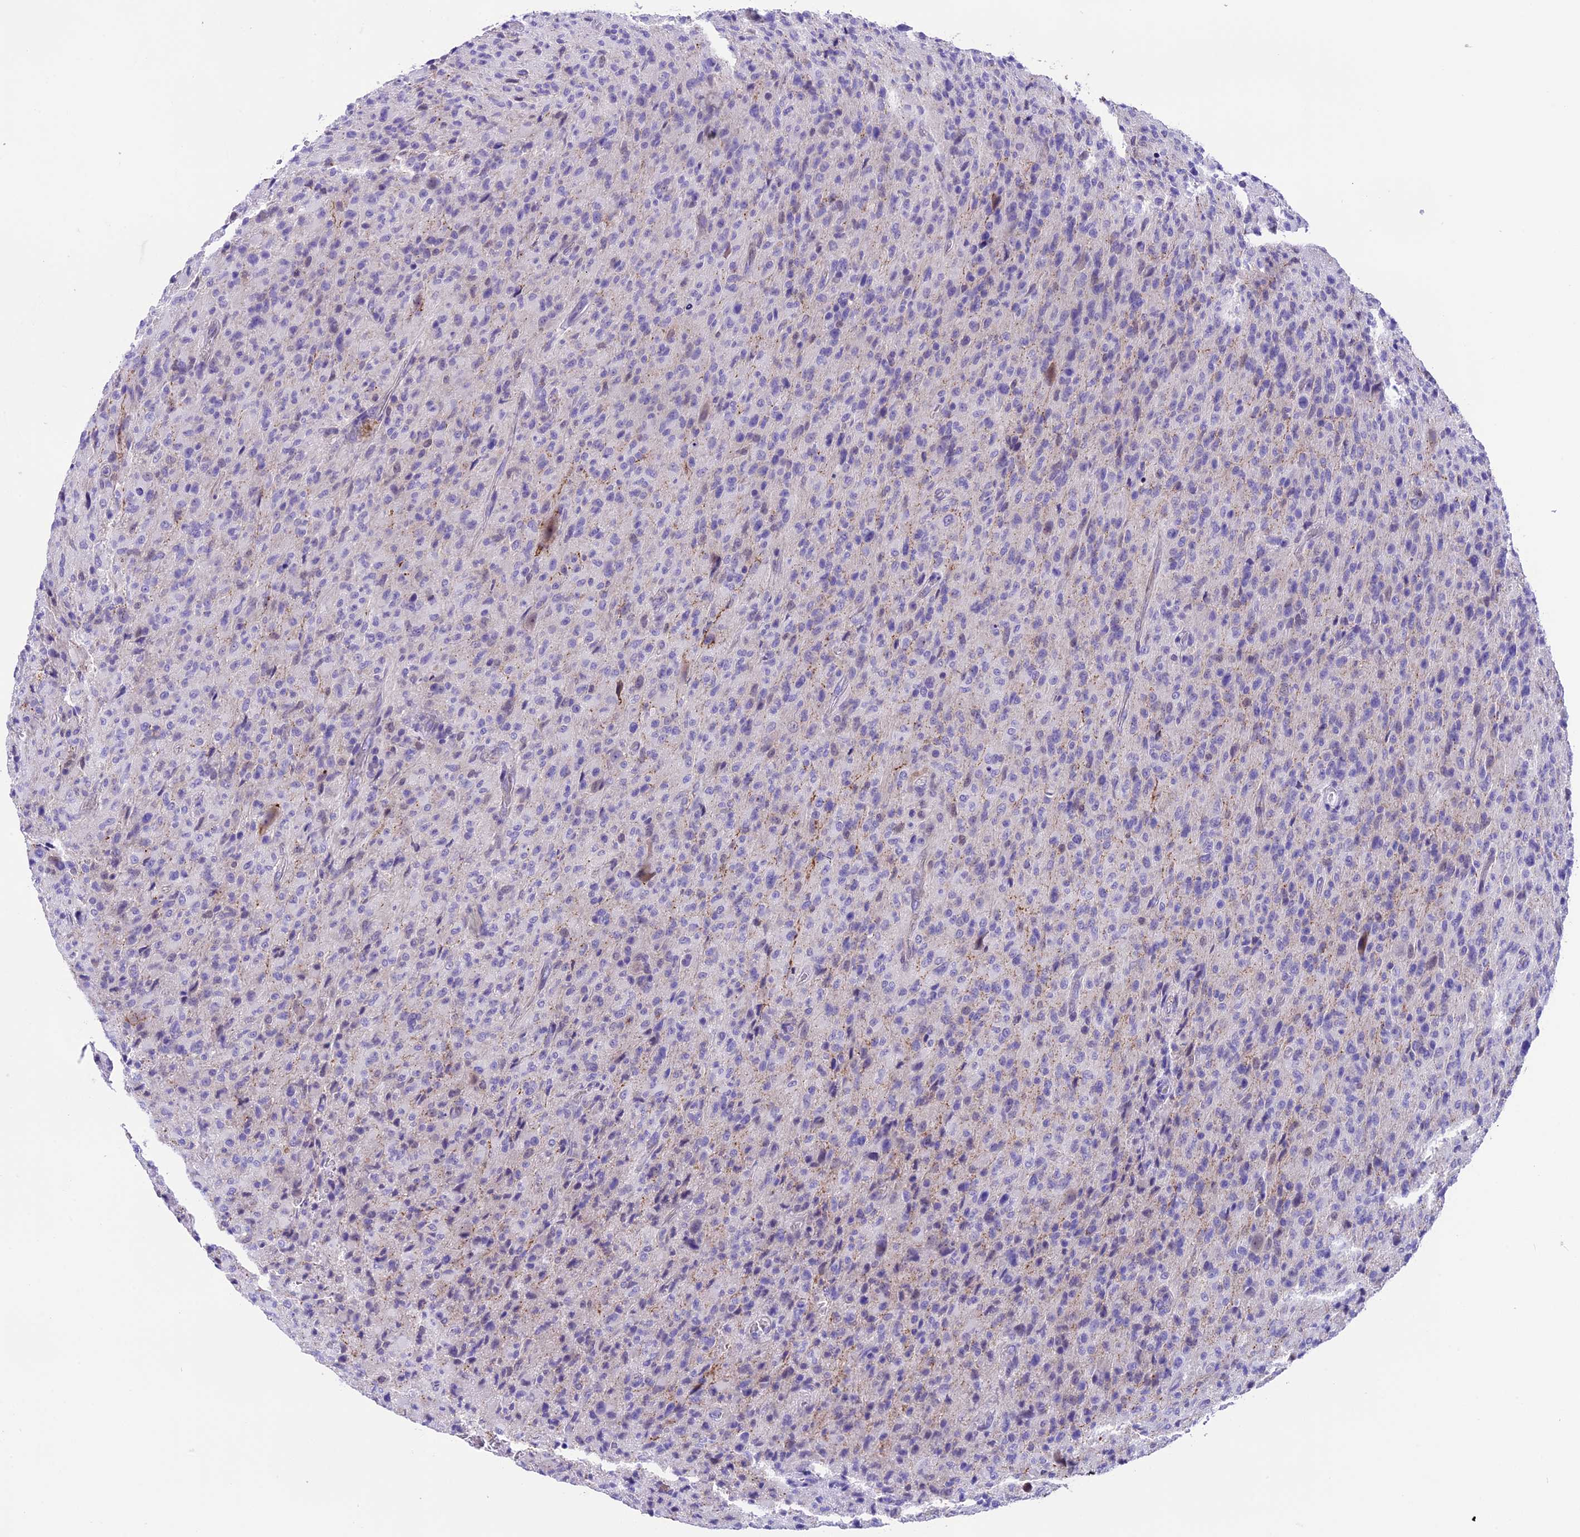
{"staining": {"intensity": "negative", "quantity": "none", "location": "none"}, "tissue": "glioma", "cell_type": "Tumor cells", "image_type": "cancer", "snomed": [{"axis": "morphology", "description": "Glioma, malignant, High grade"}, {"axis": "topography", "description": "Brain"}], "caption": "A high-resolution photomicrograph shows IHC staining of glioma, which displays no significant staining in tumor cells.", "gene": "PRR15", "patient": {"sex": "female", "age": 57}}